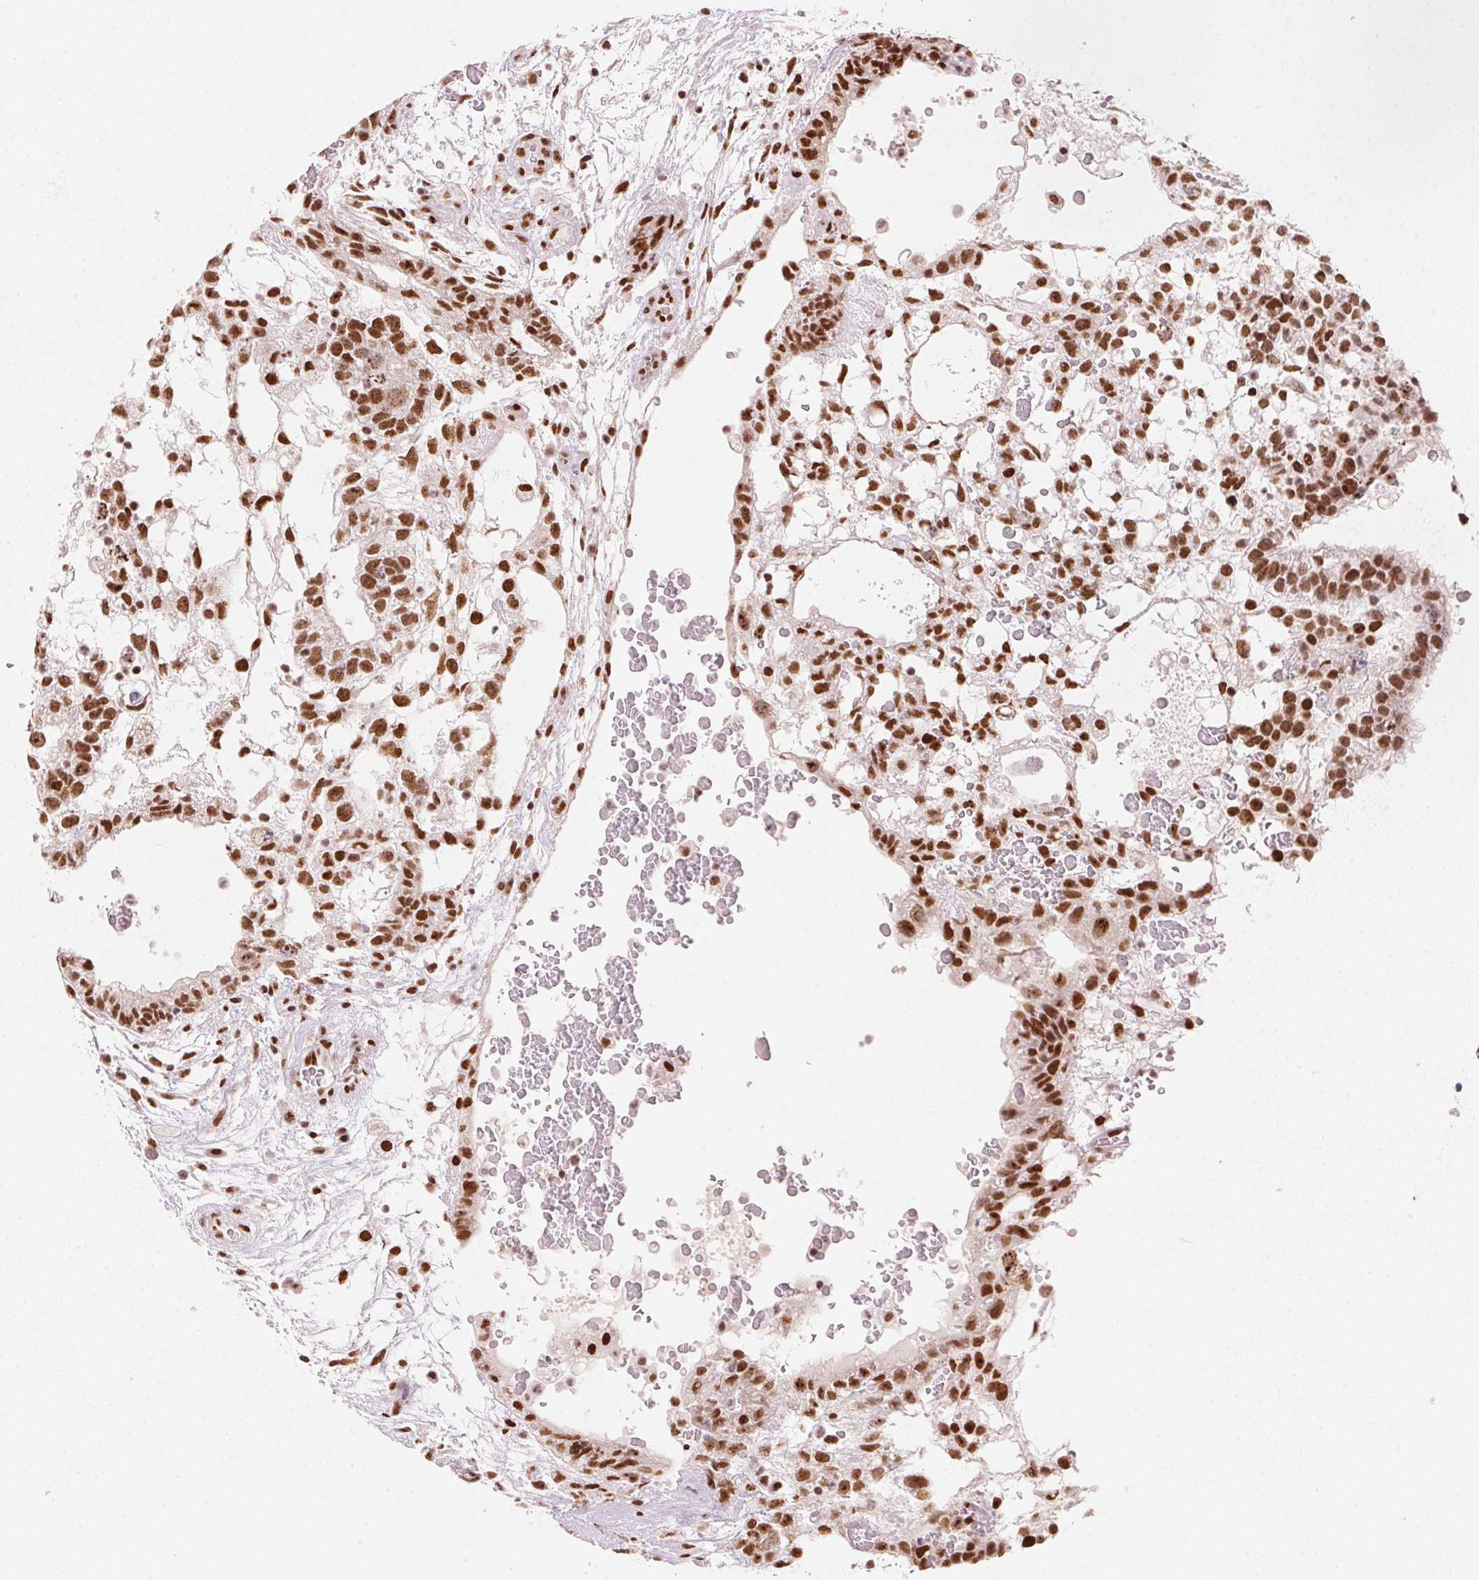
{"staining": {"intensity": "strong", "quantity": ">75%", "location": "nuclear"}, "tissue": "testis cancer", "cell_type": "Tumor cells", "image_type": "cancer", "snomed": [{"axis": "morphology", "description": "Normal tissue, NOS"}, {"axis": "morphology", "description": "Carcinoma, Embryonal, NOS"}, {"axis": "topography", "description": "Testis"}], "caption": "Immunohistochemical staining of human testis embryonal carcinoma displays high levels of strong nuclear positivity in approximately >75% of tumor cells.", "gene": "NXF1", "patient": {"sex": "male", "age": 32}}